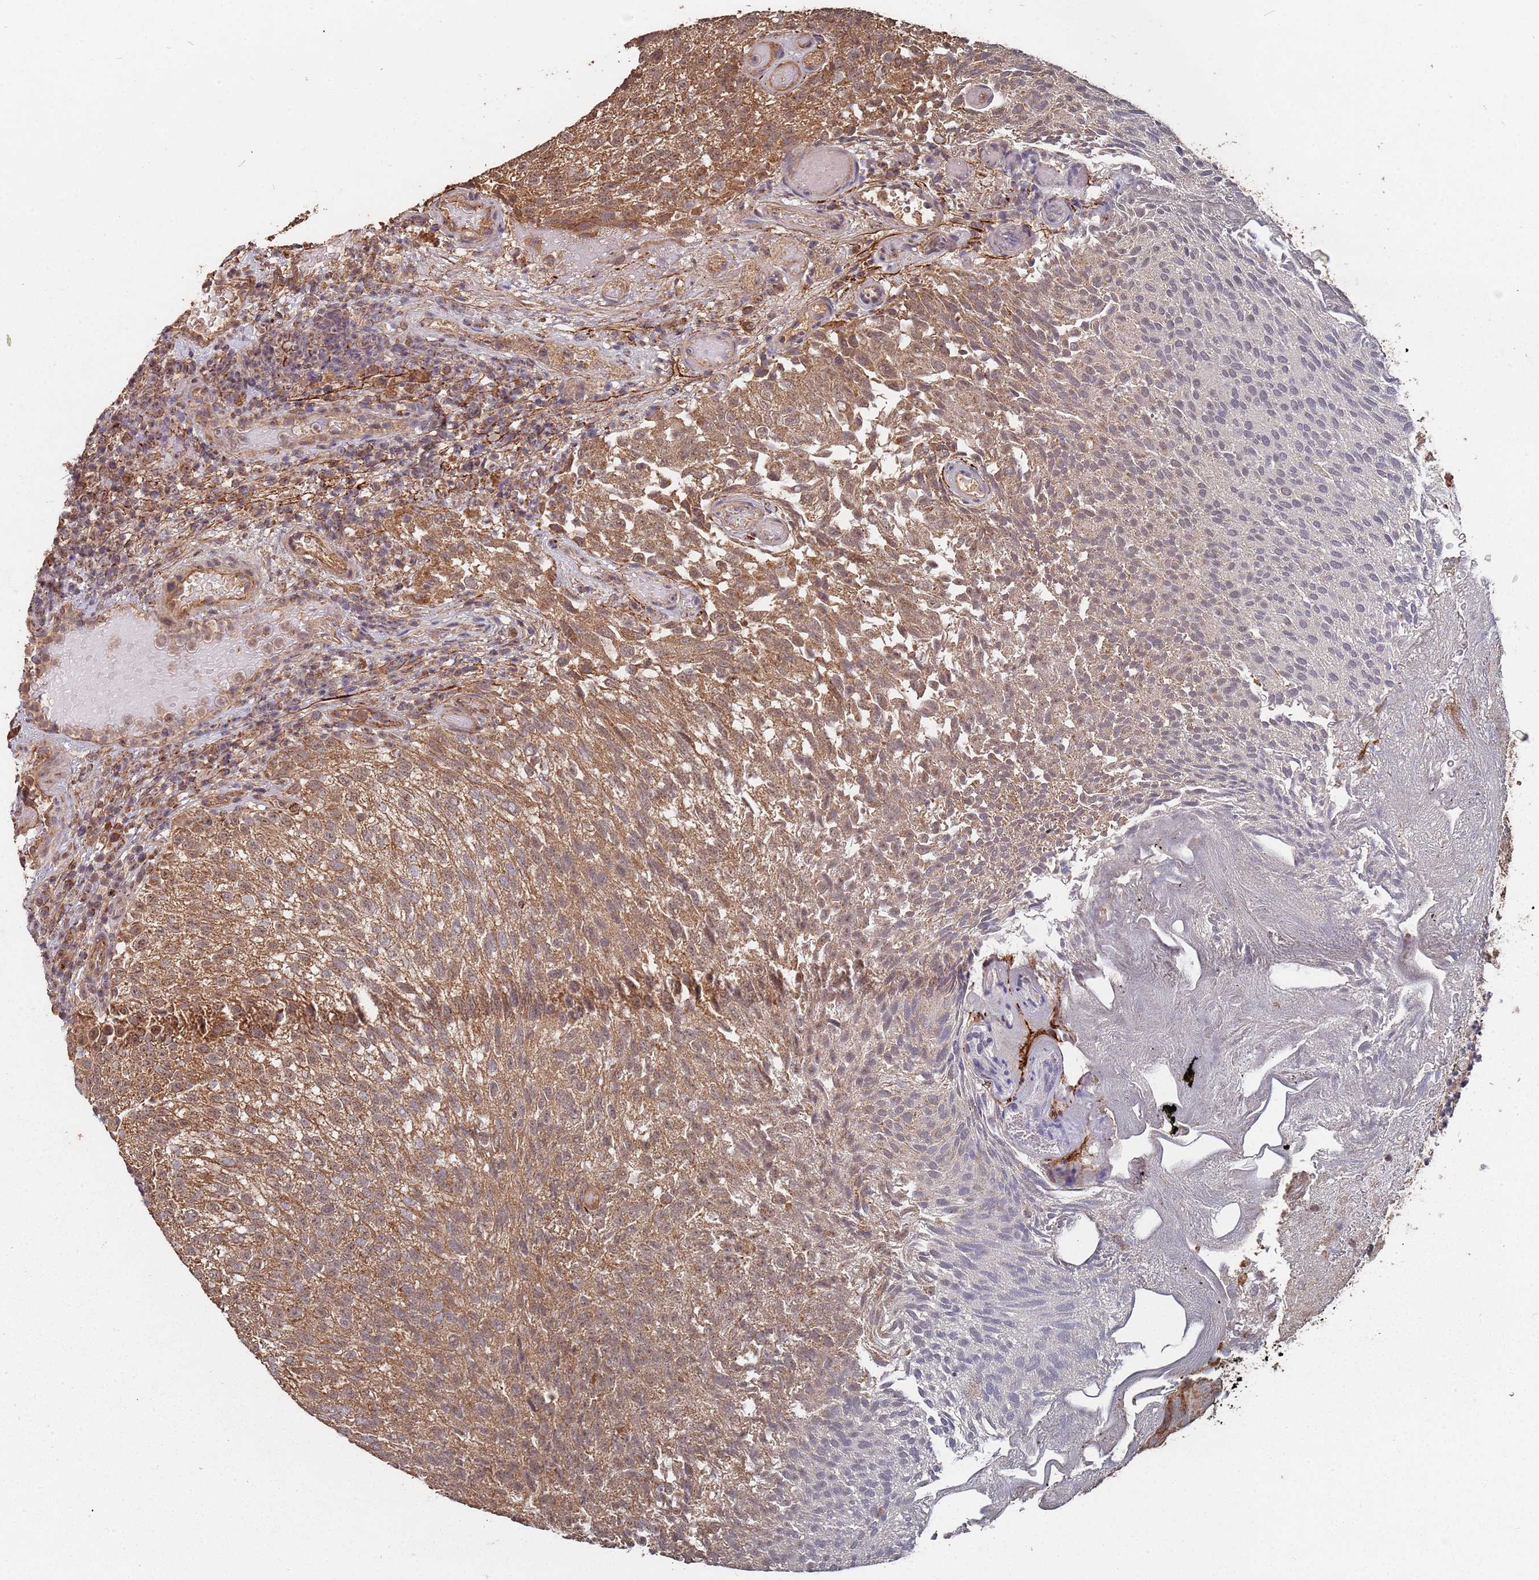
{"staining": {"intensity": "moderate", "quantity": ">75%", "location": "cytoplasmic/membranous"}, "tissue": "urothelial cancer", "cell_type": "Tumor cells", "image_type": "cancer", "snomed": [{"axis": "morphology", "description": "Urothelial carcinoma, Low grade"}, {"axis": "topography", "description": "Urinary bladder"}], "caption": "Human urothelial carcinoma (low-grade) stained with a brown dye exhibits moderate cytoplasmic/membranous positive staining in about >75% of tumor cells.", "gene": "PRORP", "patient": {"sex": "male", "age": 78}}